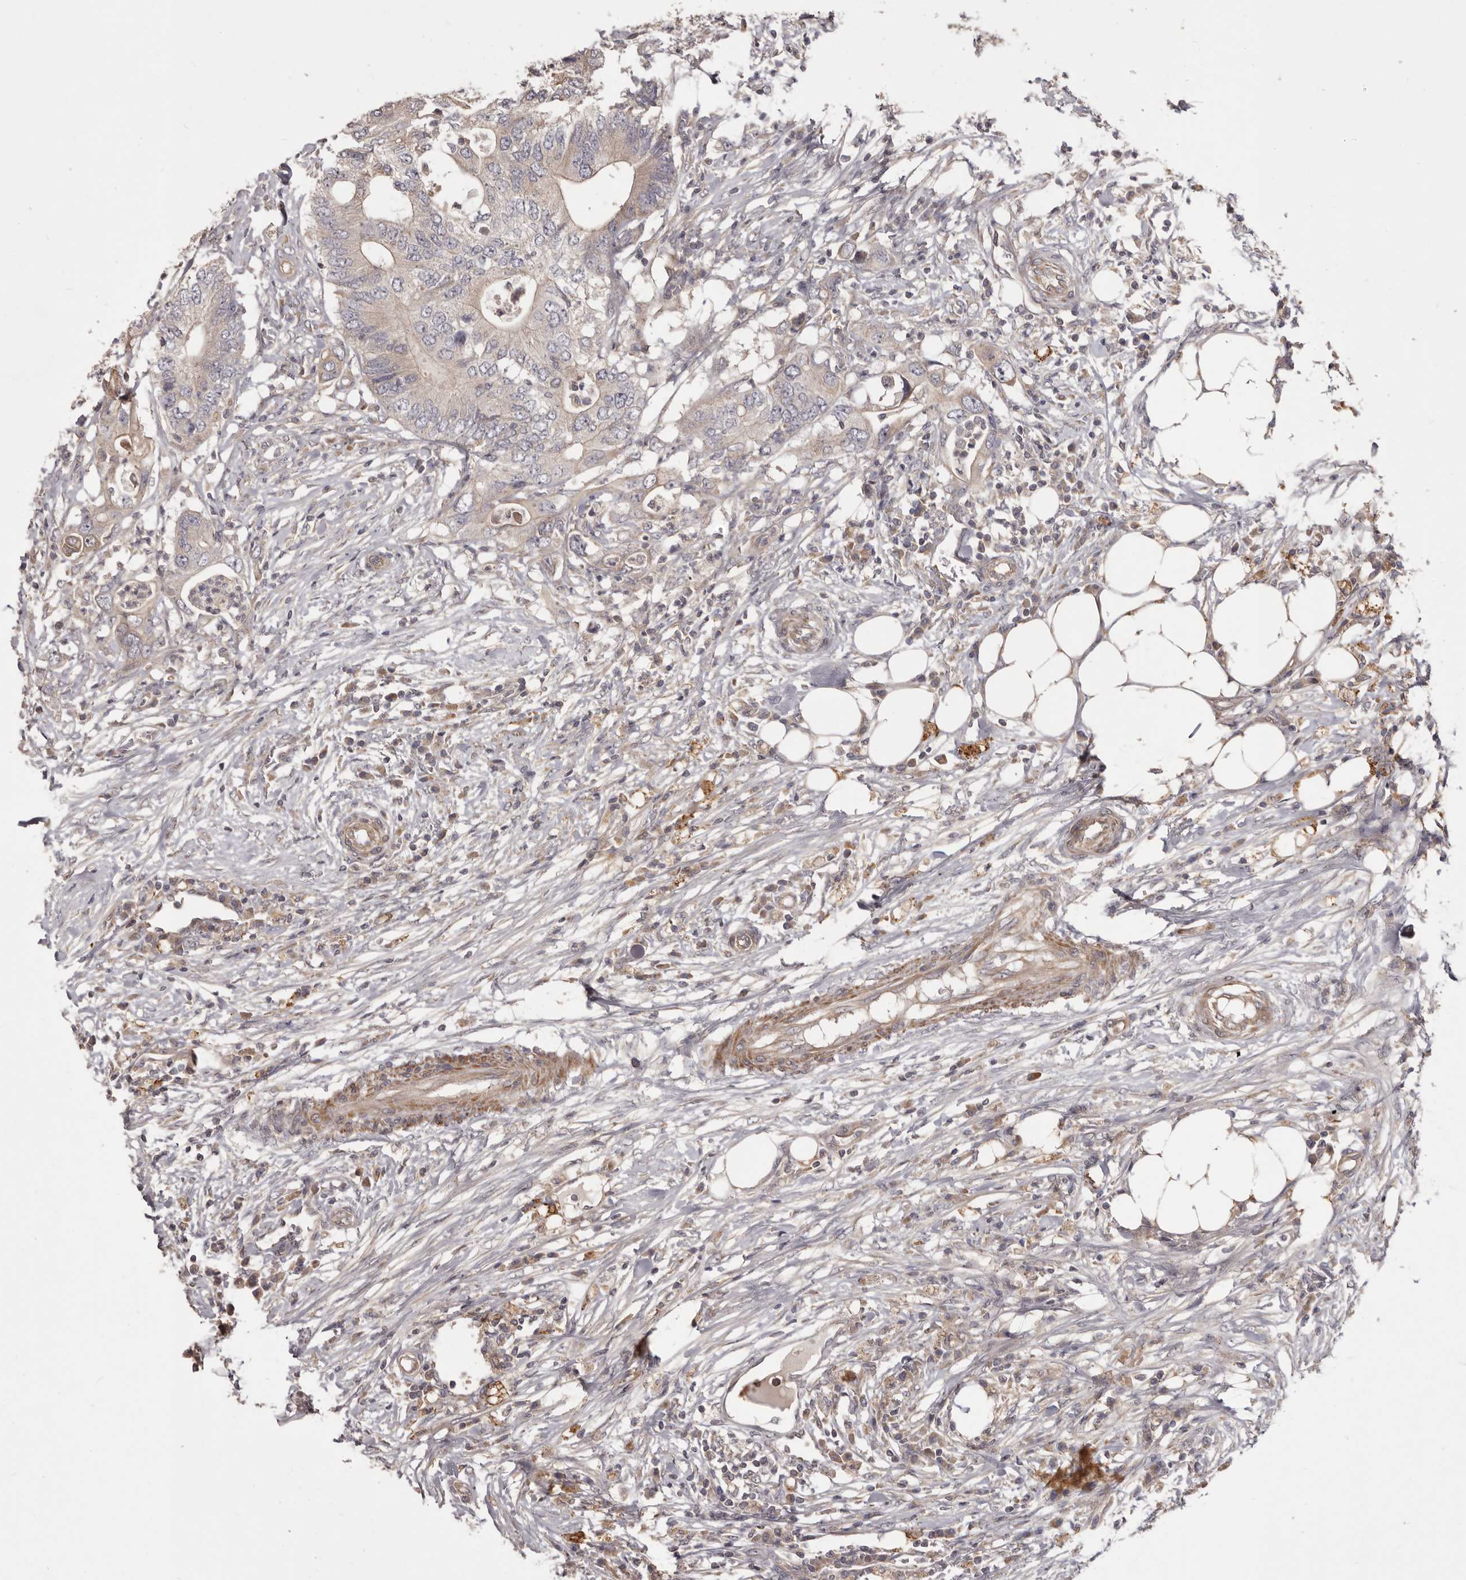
{"staining": {"intensity": "moderate", "quantity": "<25%", "location": "cytoplasmic/membranous"}, "tissue": "colorectal cancer", "cell_type": "Tumor cells", "image_type": "cancer", "snomed": [{"axis": "morphology", "description": "Adenocarcinoma, NOS"}, {"axis": "topography", "description": "Colon"}], "caption": "DAB (3,3'-diaminobenzidine) immunohistochemical staining of adenocarcinoma (colorectal) reveals moderate cytoplasmic/membranous protein staining in approximately <25% of tumor cells.", "gene": "HRH1", "patient": {"sex": "male", "age": 71}}